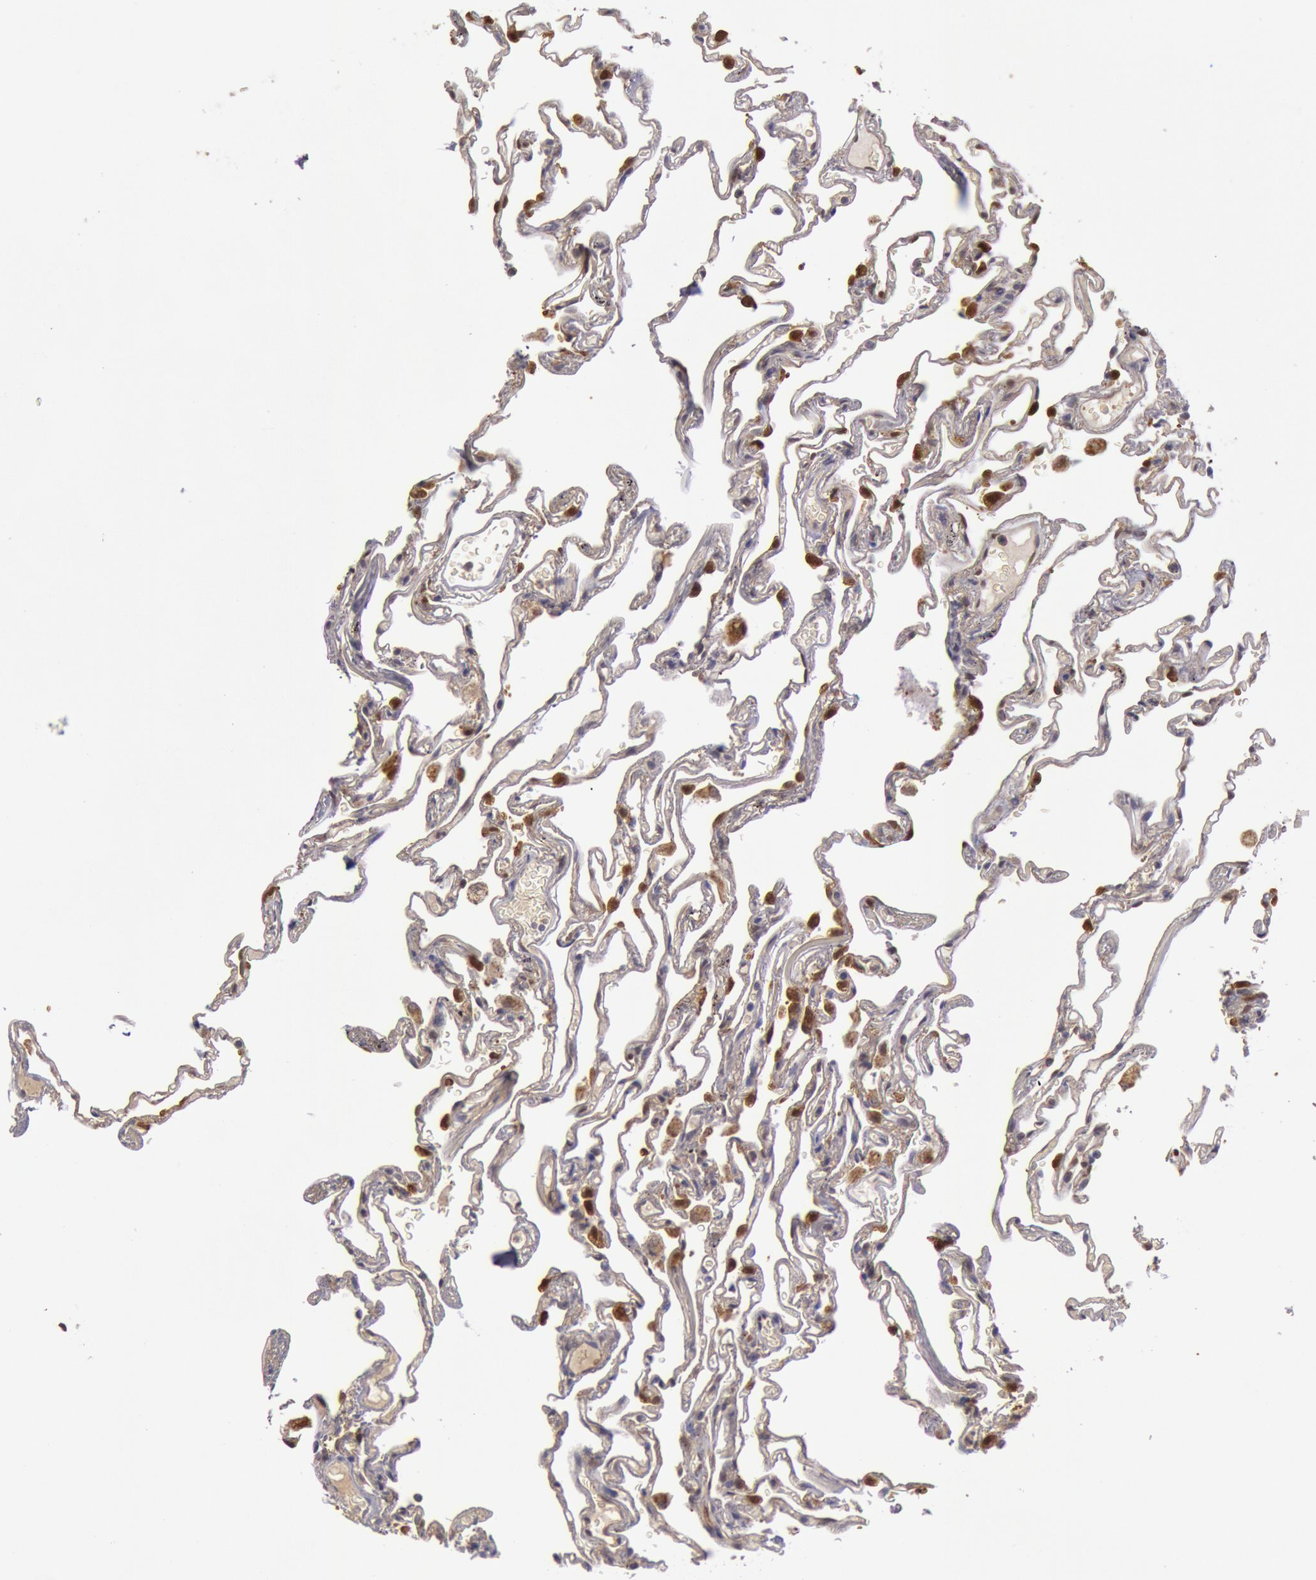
{"staining": {"intensity": "moderate", "quantity": "25%-75%", "location": "cytoplasmic/membranous"}, "tissue": "lung", "cell_type": "Alveolar cells", "image_type": "normal", "snomed": [{"axis": "morphology", "description": "Normal tissue, NOS"}, {"axis": "morphology", "description": "Inflammation, NOS"}, {"axis": "topography", "description": "Lung"}], "caption": "This is an image of IHC staining of normal lung, which shows moderate staining in the cytoplasmic/membranous of alveolar cells.", "gene": "MPST", "patient": {"sex": "male", "age": 69}}